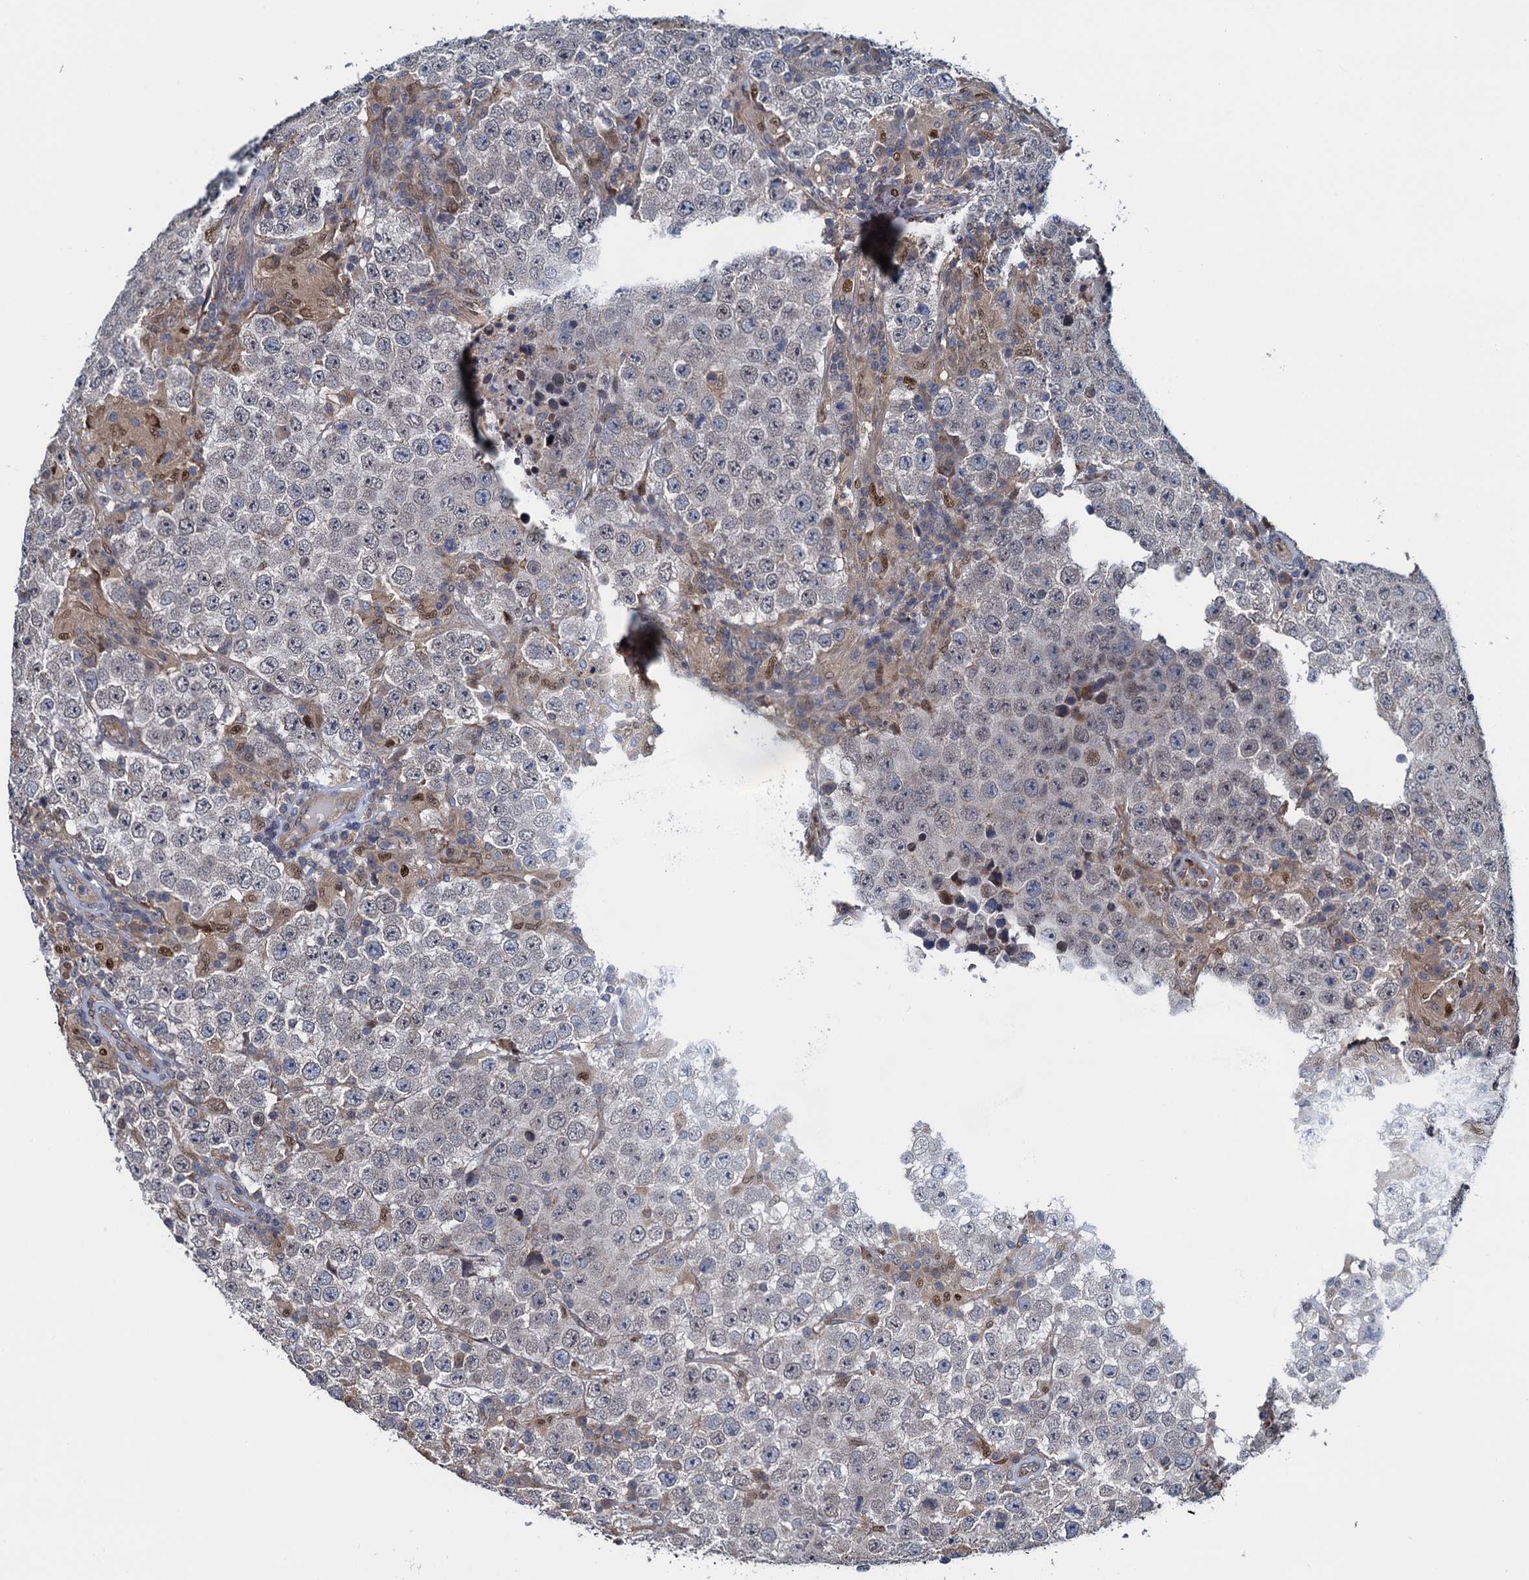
{"staining": {"intensity": "negative", "quantity": "none", "location": "none"}, "tissue": "testis cancer", "cell_type": "Tumor cells", "image_type": "cancer", "snomed": [{"axis": "morphology", "description": "Normal tissue, NOS"}, {"axis": "morphology", "description": "Urothelial carcinoma, High grade"}, {"axis": "morphology", "description": "Seminoma, NOS"}, {"axis": "morphology", "description": "Carcinoma, Embryonal, NOS"}, {"axis": "topography", "description": "Urinary bladder"}, {"axis": "topography", "description": "Testis"}], "caption": "IHC micrograph of human embryonal carcinoma (testis) stained for a protein (brown), which displays no expression in tumor cells.", "gene": "RNF125", "patient": {"sex": "male", "age": 41}}